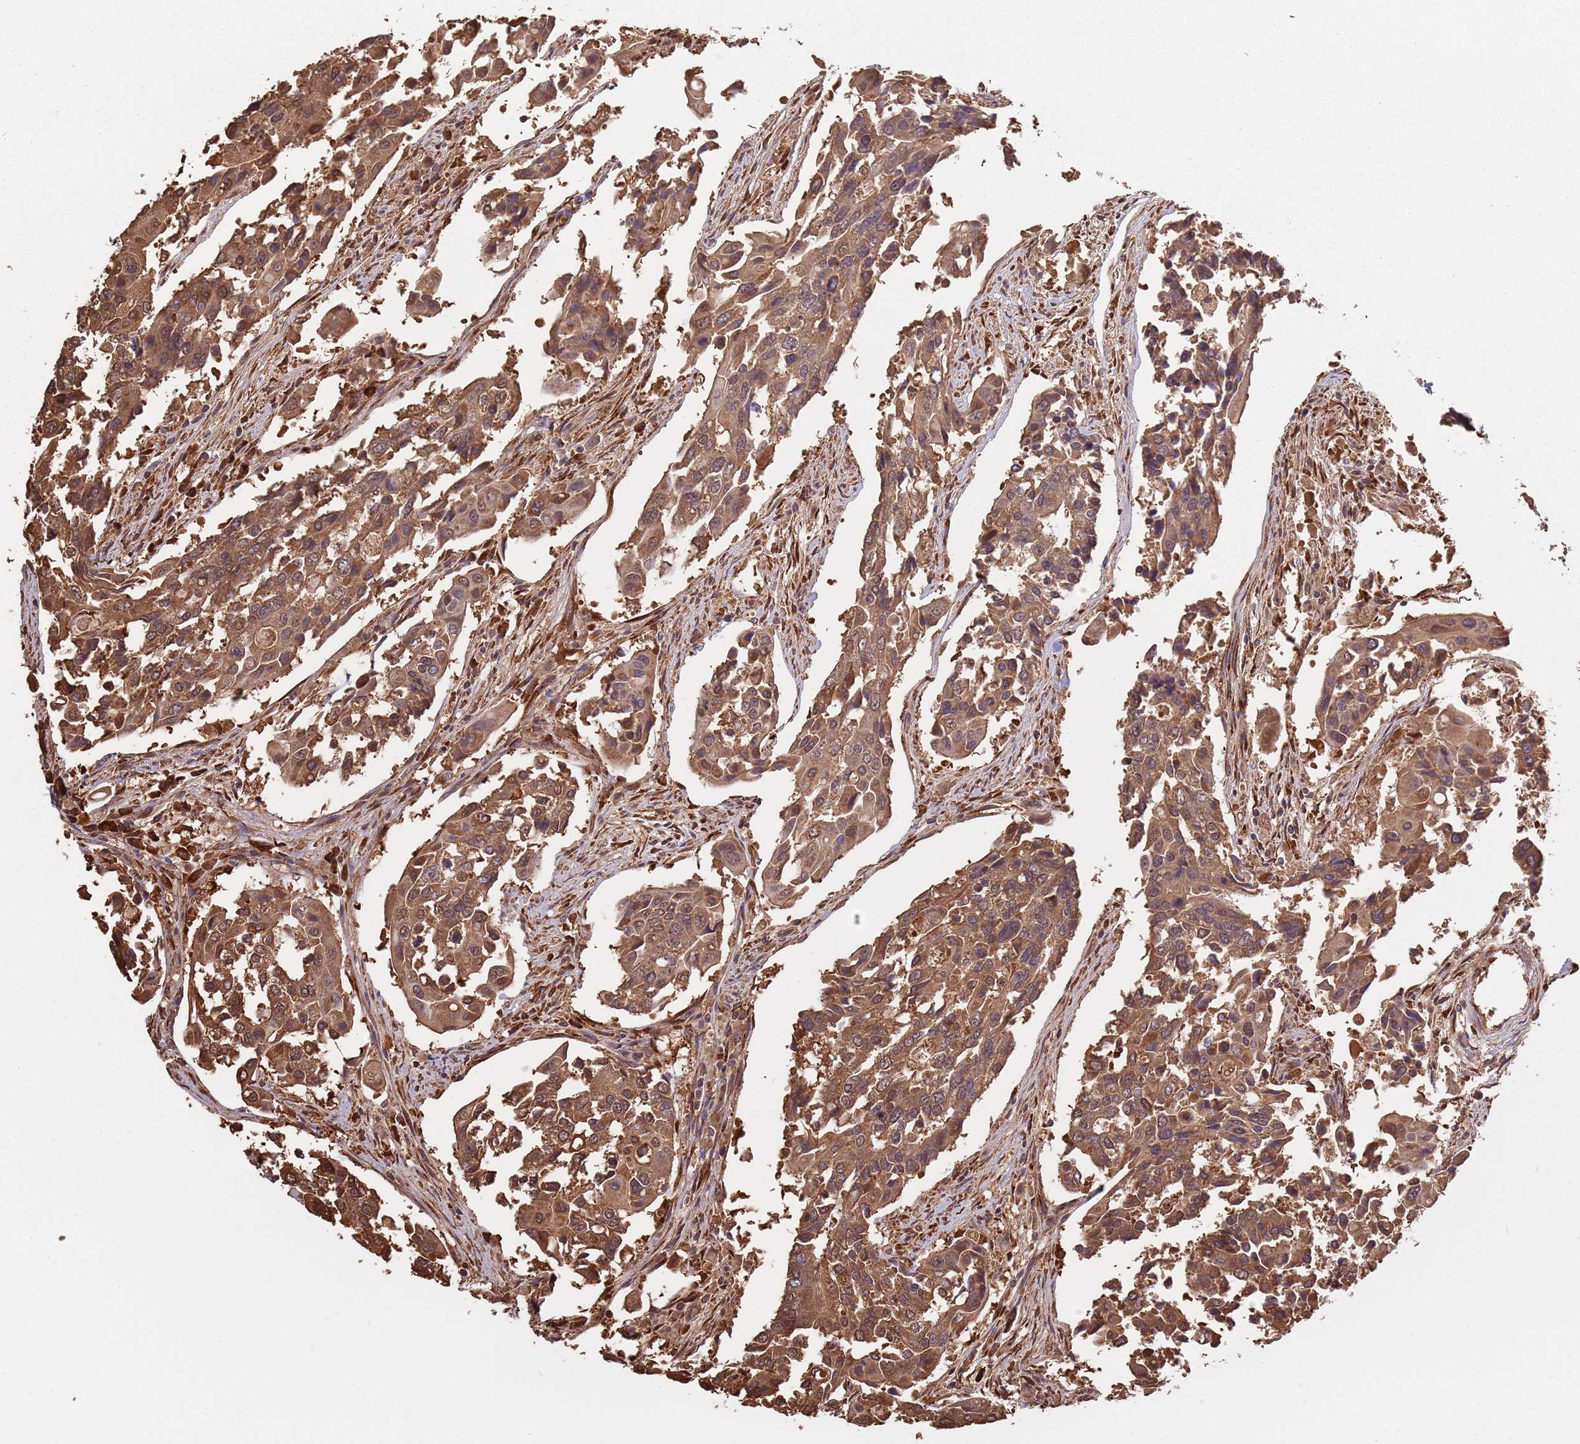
{"staining": {"intensity": "moderate", "quantity": ">75%", "location": "cytoplasmic/membranous,nuclear"}, "tissue": "colorectal cancer", "cell_type": "Tumor cells", "image_type": "cancer", "snomed": [{"axis": "morphology", "description": "Adenocarcinoma, NOS"}, {"axis": "topography", "description": "Colon"}], "caption": "Human colorectal cancer (adenocarcinoma) stained with a brown dye displays moderate cytoplasmic/membranous and nuclear positive staining in approximately >75% of tumor cells.", "gene": "COG4", "patient": {"sex": "male", "age": 77}}